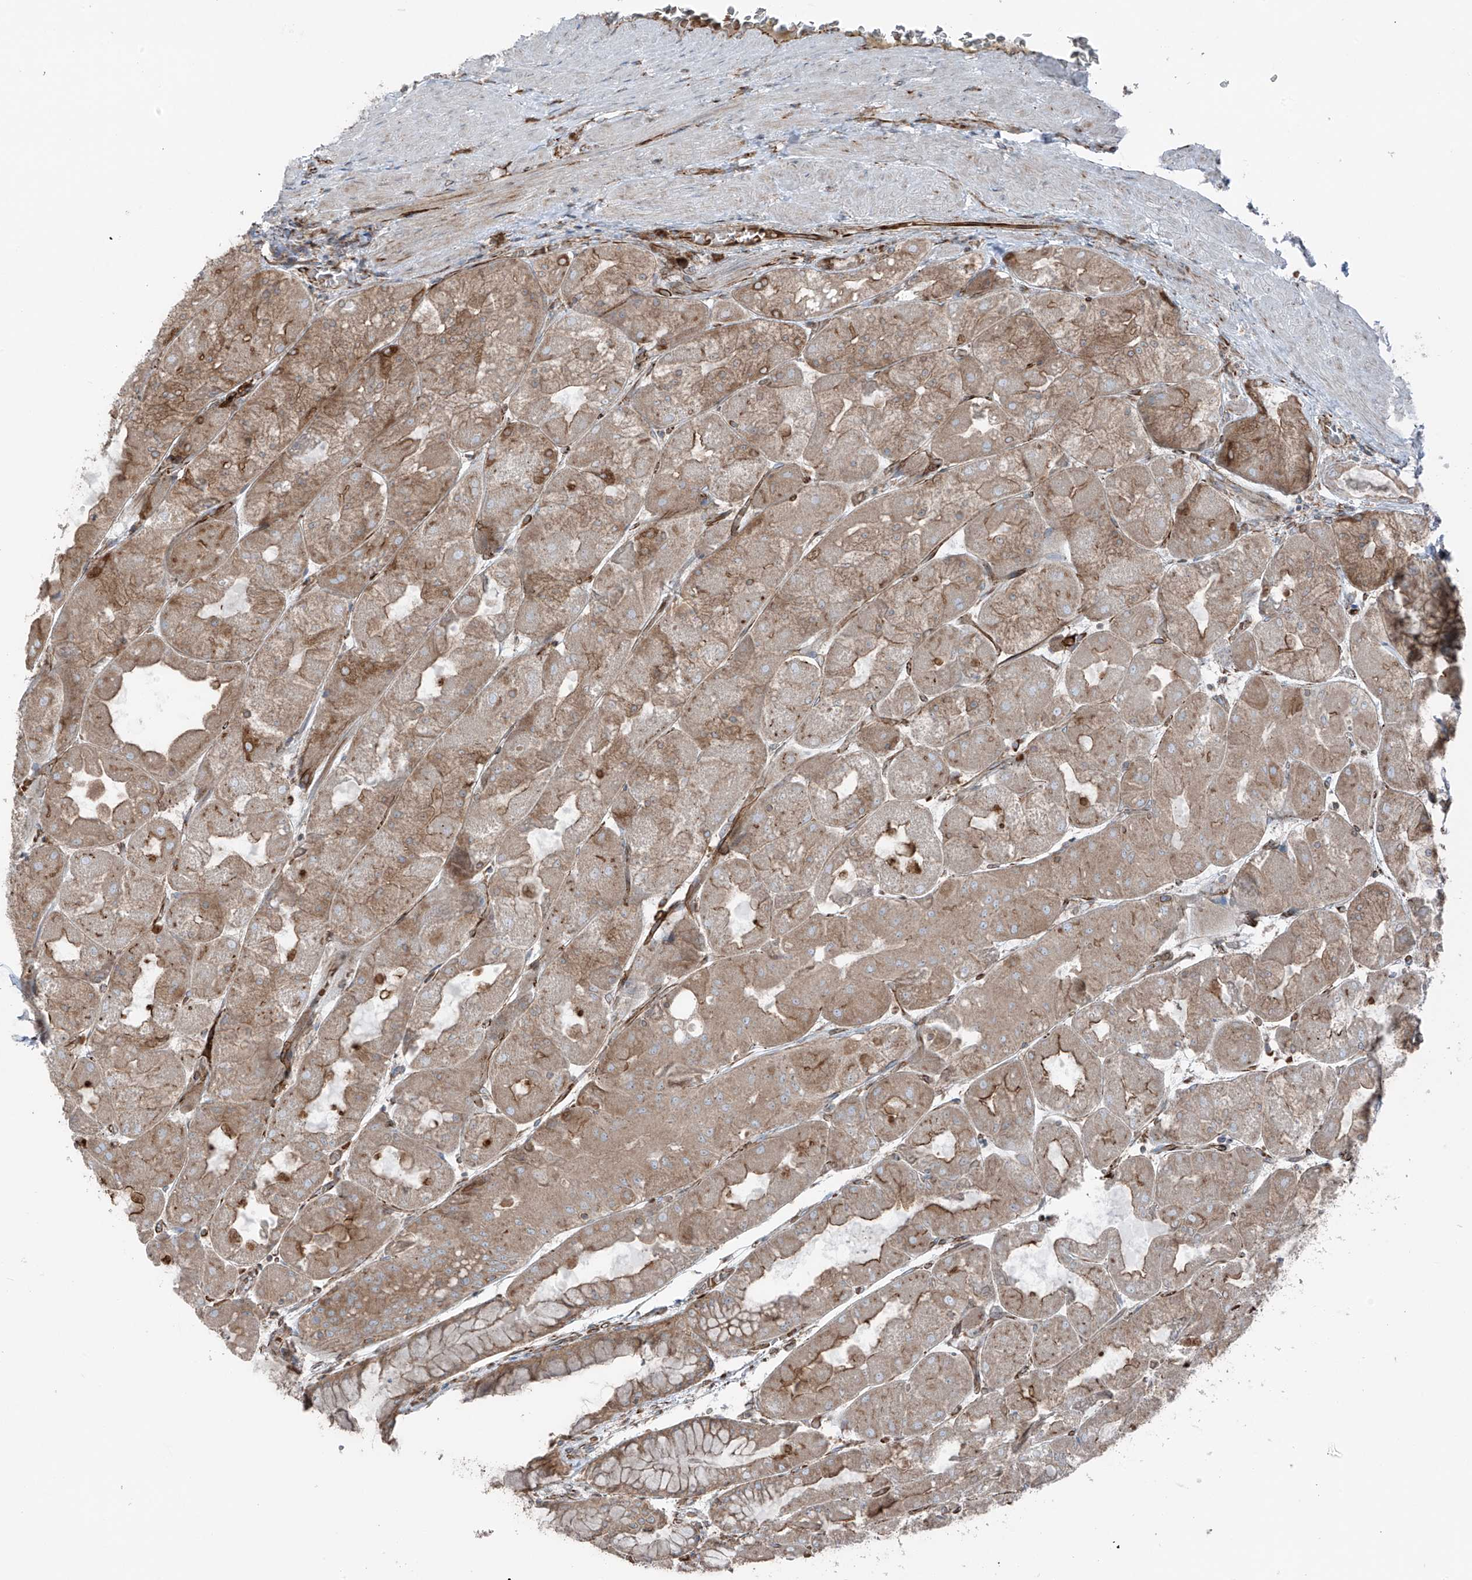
{"staining": {"intensity": "moderate", "quantity": ">75%", "location": "cytoplasmic/membranous"}, "tissue": "stomach", "cell_type": "Glandular cells", "image_type": "normal", "snomed": [{"axis": "morphology", "description": "Normal tissue, NOS"}, {"axis": "topography", "description": "Stomach"}], "caption": "This photomicrograph reveals unremarkable stomach stained with immunohistochemistry to label a protein in brown. The cytoplasmic/membranous of glandular cells show moderate positivity for the protein. Nuclei are counter-stained blue.", "gene": "ERLEC1", "patient": {"sex": "female", "age": 61}}